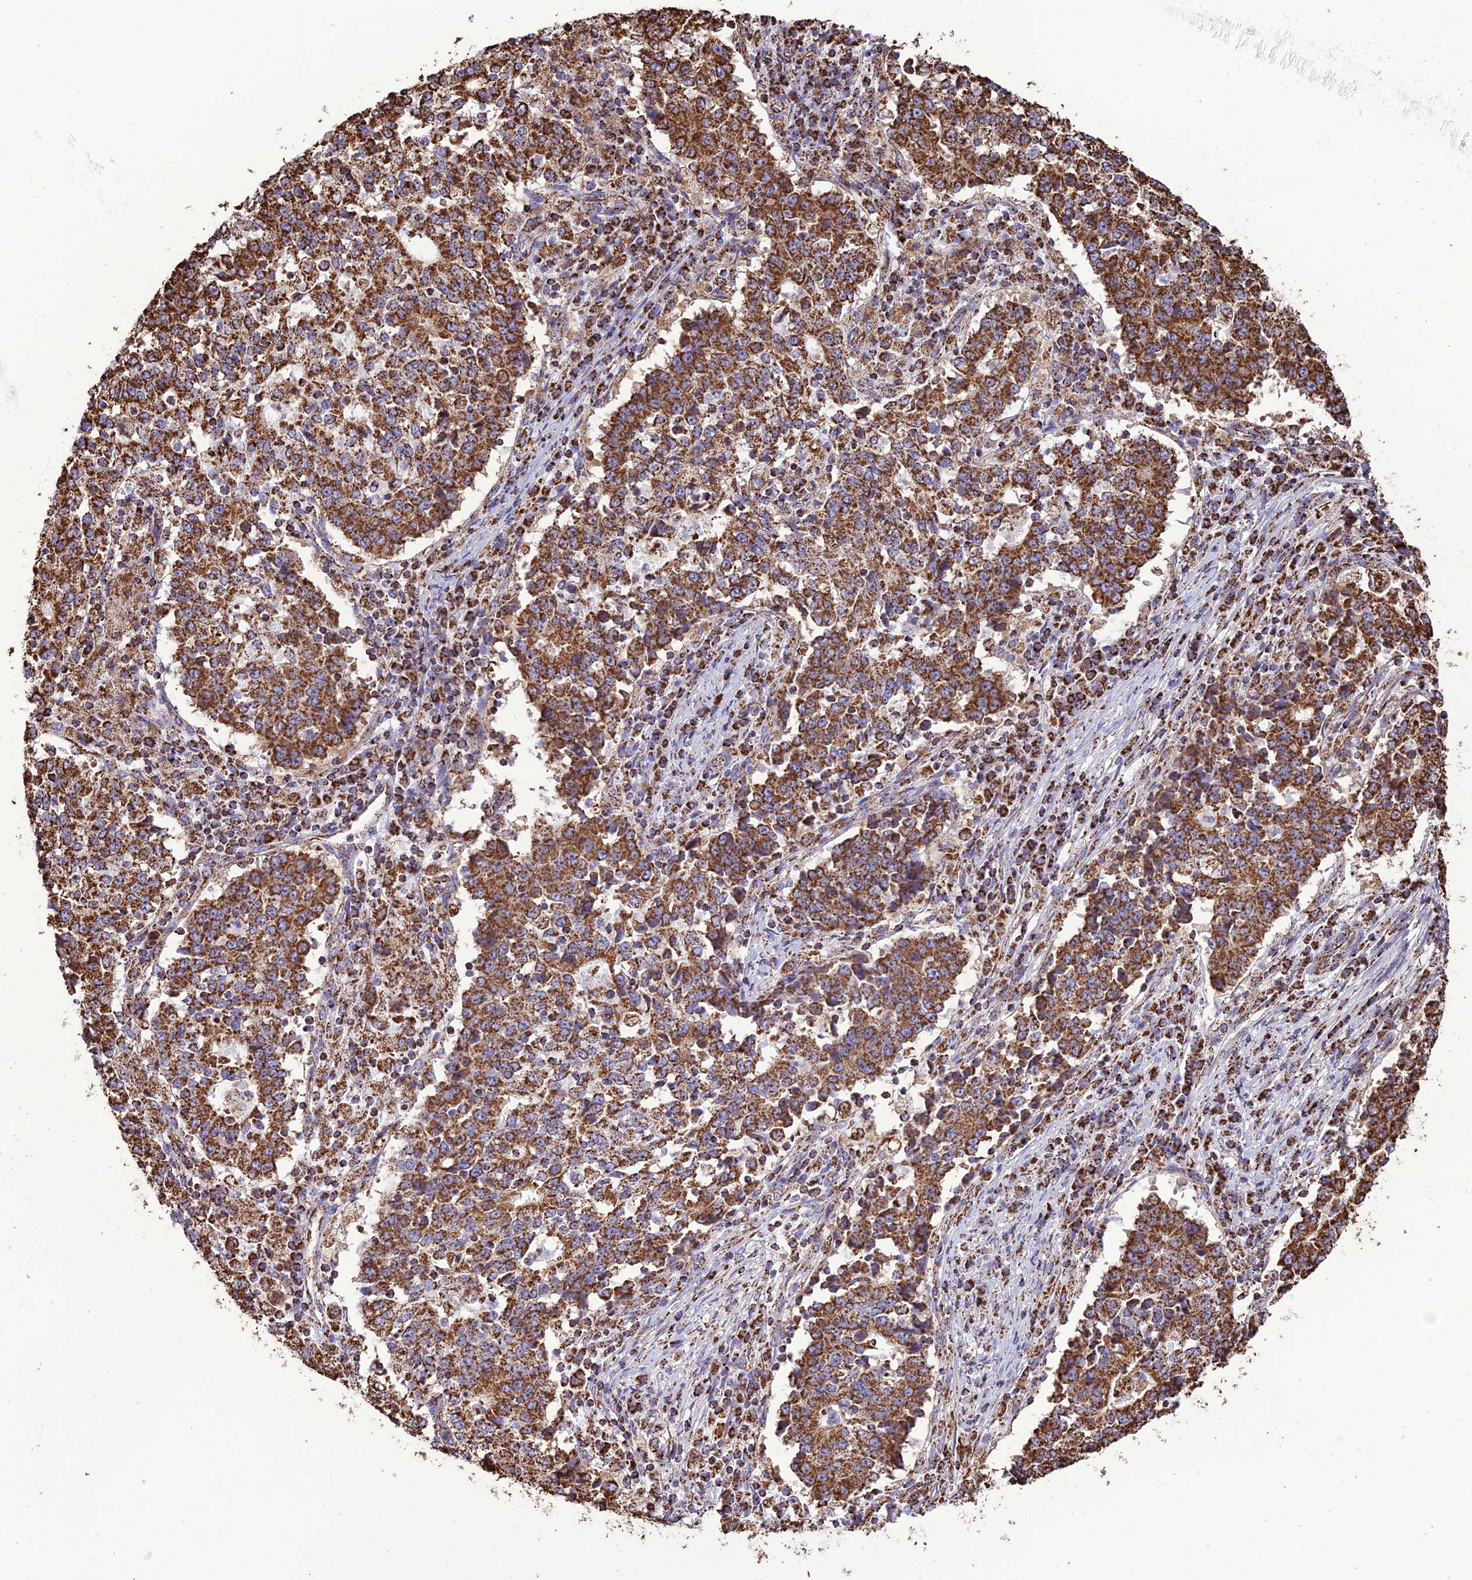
{"staining": {"intensity": "strong", "quantity": ">75%", "location": "cytoplasmic/membranous"}, "tissue": "stomach cancer", "cell_type": "Tumor cells", "image_type": "cancer", "snomed": [{"axis": "morphology", "description": "Adenocarcinoma, NOS"}, {"axis": "topography", "description": "Stomach"}], "caption": "Immunohistochemical staining of human stomach cancer (adenocarcinoma) reveals high levels of strong cytoplasmic/membranous protein expression in approximately >75% of tumor cells.", "gene": "NDUFAF1", "patient": {"sex": "male", "age": 59}}